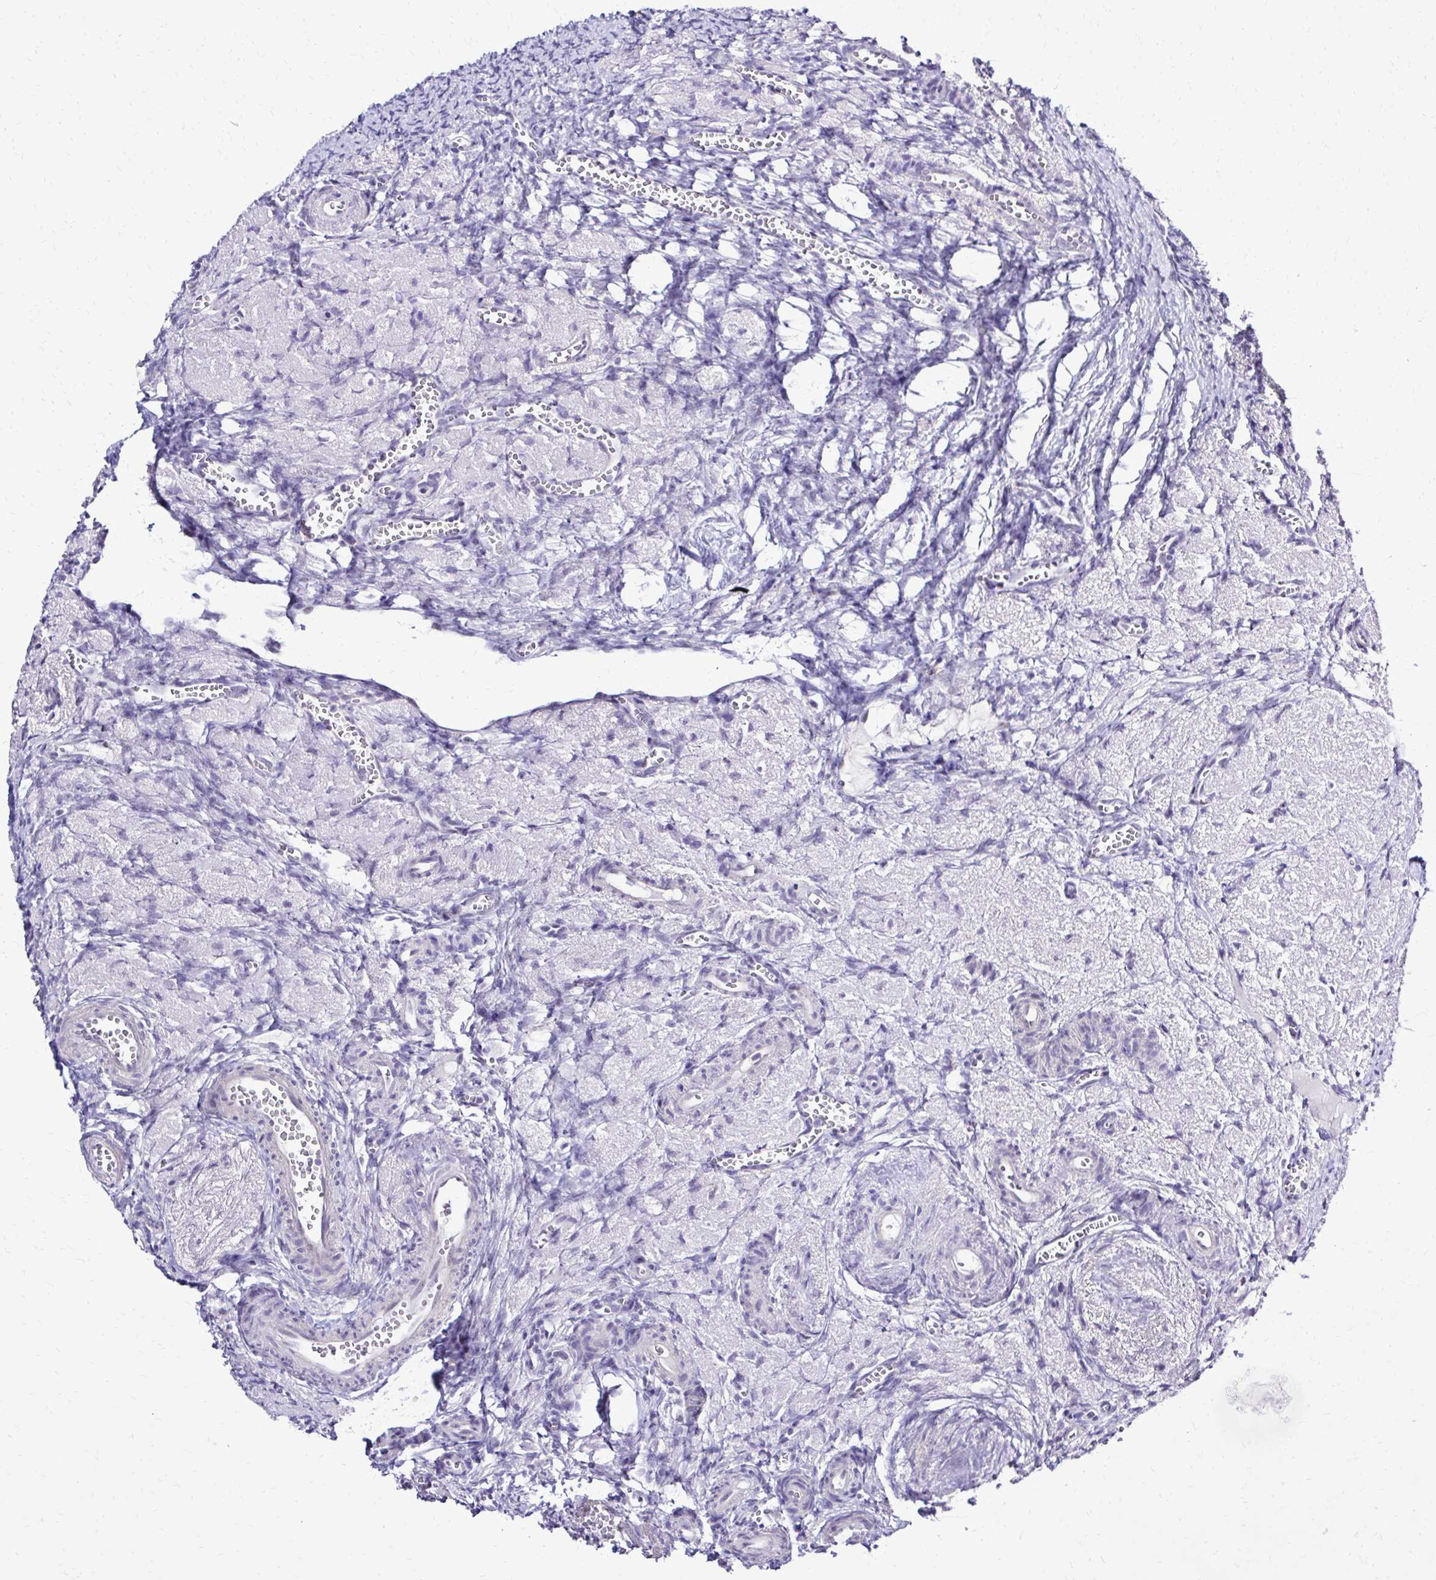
{"staining": {"intensity": "negative", "quantity": "none", "location": "none"}, "tissue": "ovary", "cell_type": "Follicle cells", "image_type": "normal", "snomed": [{"axis": "morphology", "description": "Normal tissue, NOS"}, {"axis": "topography", "description": "Ovary"}], "caption": "Unremarkable ovary was stained to show a protein in brown. There is no significant staining in follicle cells. (Stains: DAB (3,3'-diaminobenzidine) immunohistochemistry with hematoxylin counter stain, Microscopy: brightfield microscopy at high magnification).", "gene": "RASL11B", "patient": {"sex": "female", "age": 41}}